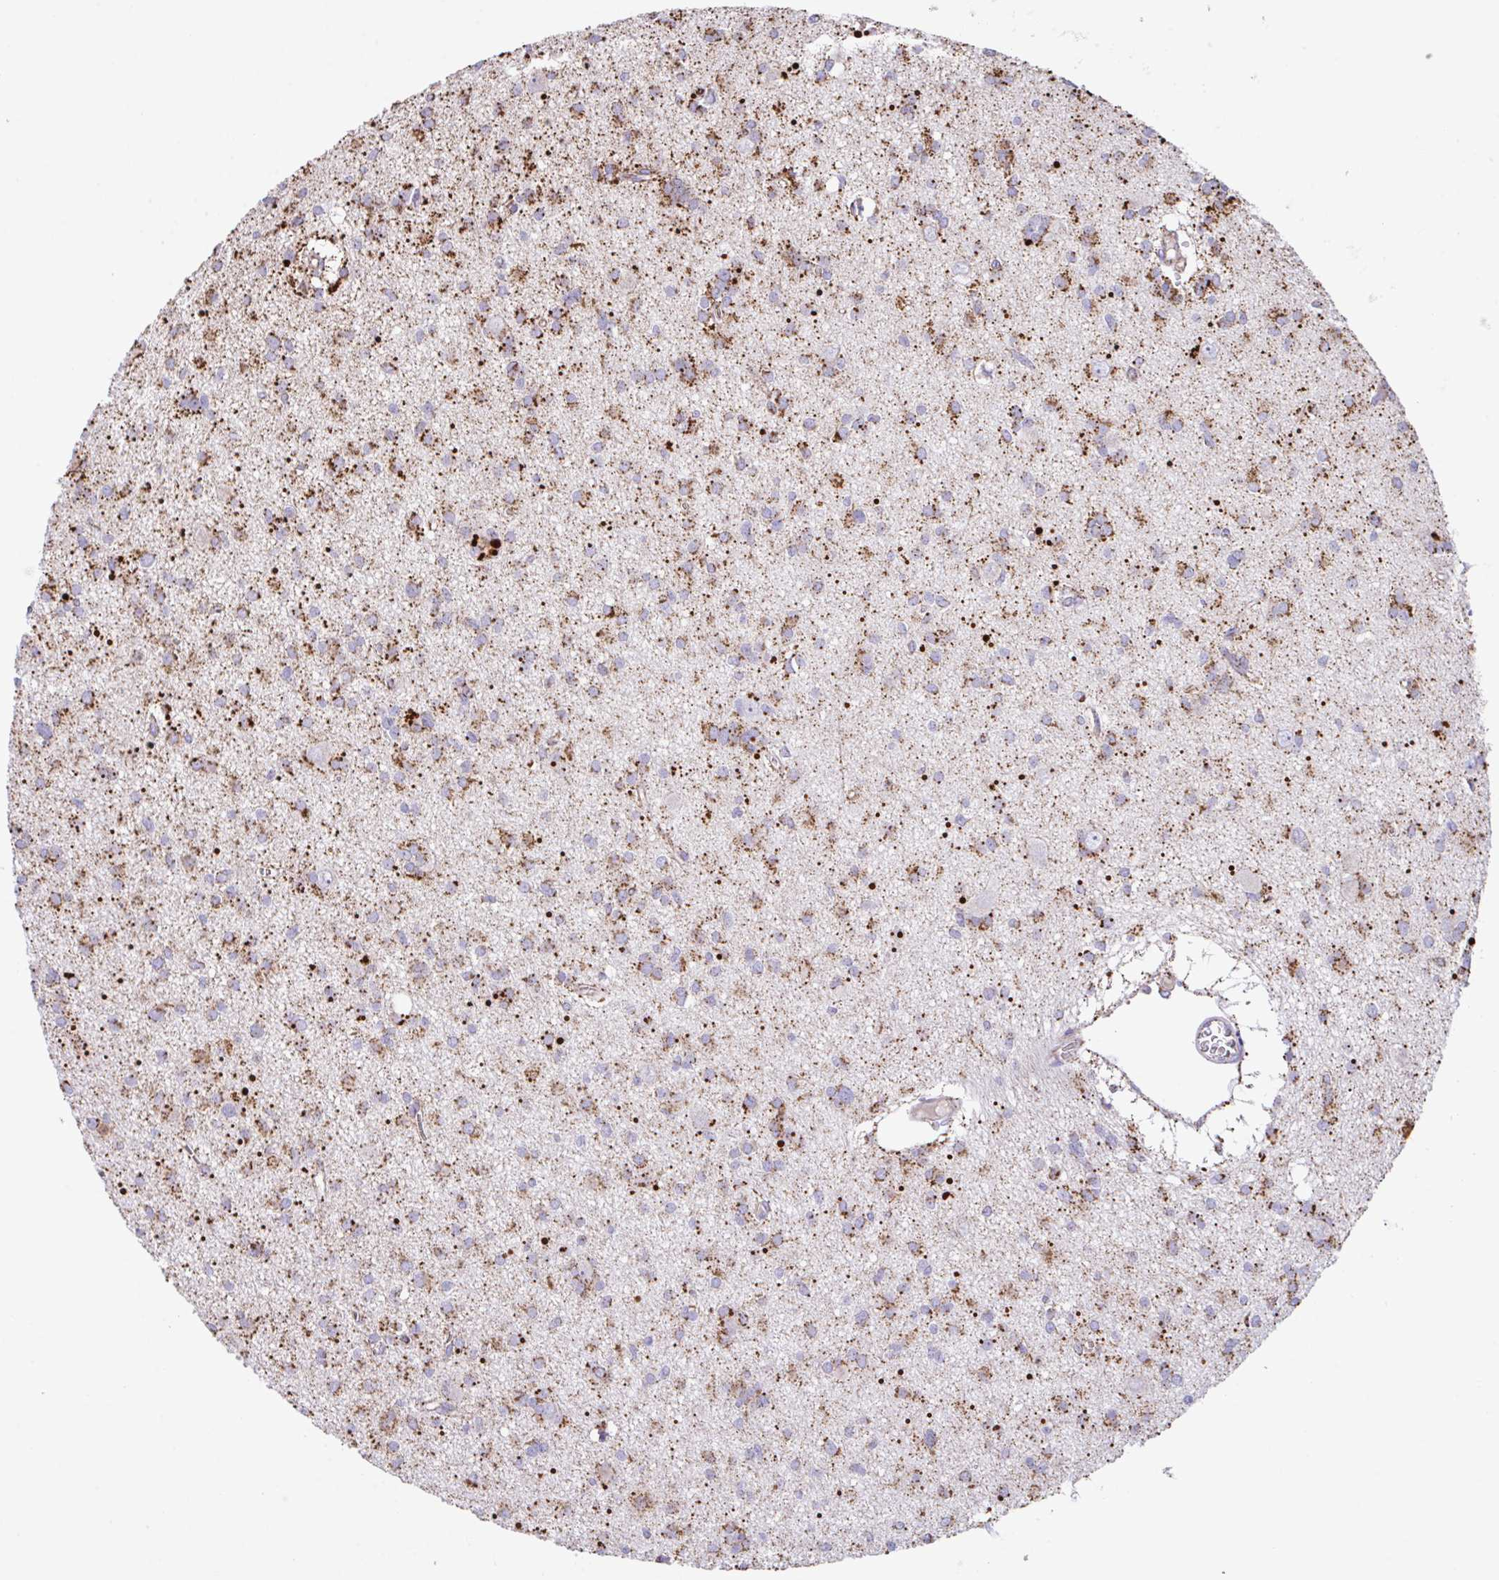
{"staining": {"intensity": "moderate", "quantity": "25%-75%", "location": "cytoplasmic/membranous"}, "tissue": "glioma", "cell_type": "Tumor cells", "image_type": "cancer", "snomed": [{"axis": "morphology", "description": "Glioma, malignant, High grade"}, {"axis": "topography", "description": "Brain"}], "caption": "Tumor cells exhibit medium levels of moderate cytoplasmic/membranous staining in approximately 25%-75% of cells in human malignant glioma (high-grade). (Brightfield microscopy of DAB IHC at high magnification).", "gene": "PCMTD2", "patient": {"sex": "male", "age": 23}}